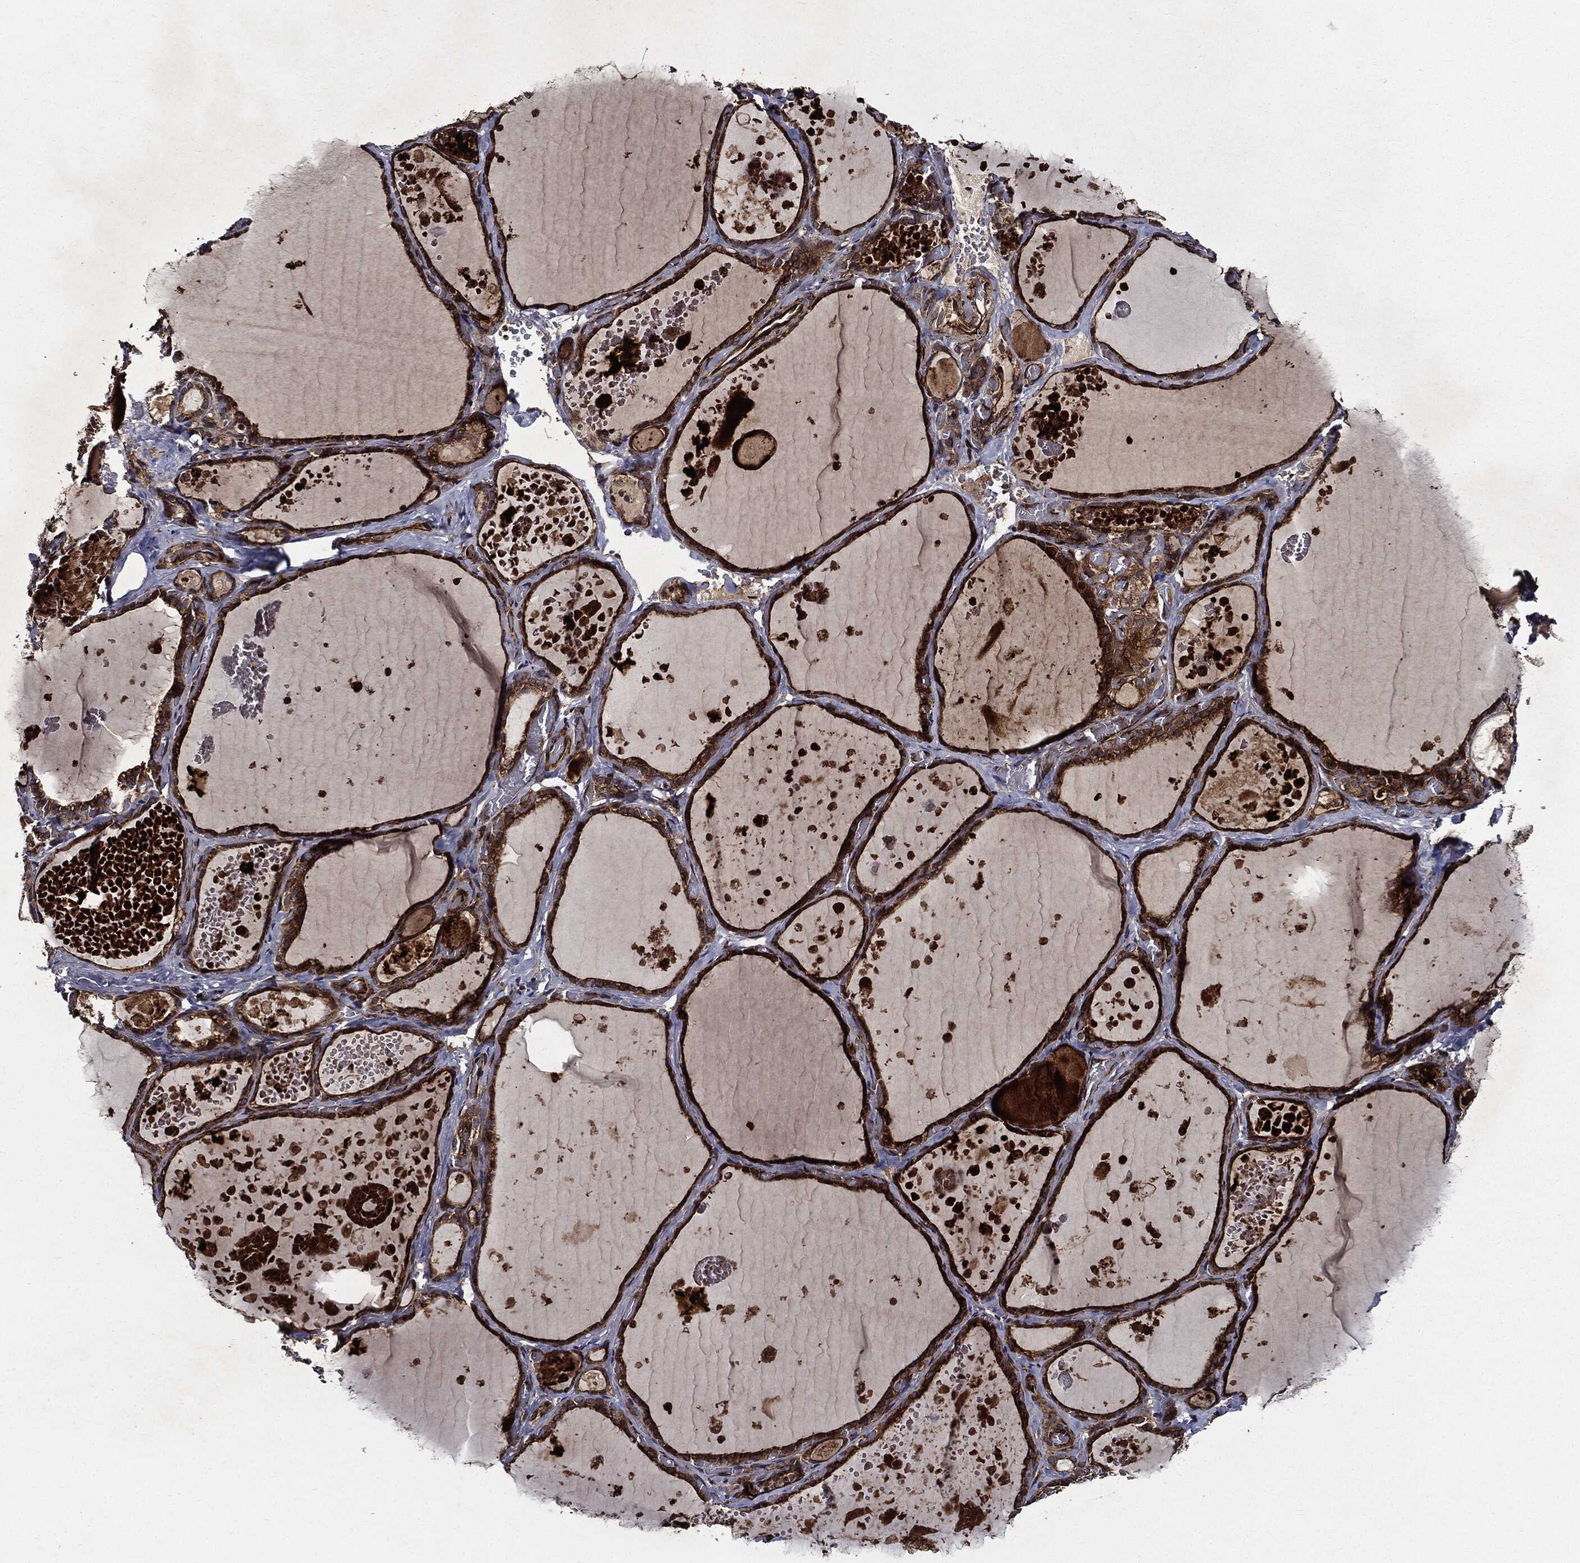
{"staining": {"intensity": "moderate", "quantity": ">75%", "location": "cytoplasmic/membranous"}, "tissue": "thyroid gland", "cell_type": "Glandular cells", "image_type": "normal", "snomed": [{"axis": "morphology", "description": "Normal tissue, NOS"}, {"axis": "topography", "description": "Thyroid gland"}], "caption": "High-magnification brightfield microscopy of normal thyroid gland stained with DAB (3,3'-diaminobenzidine) (brown) and counterstained with hematoxylin (blue). glandular cells exhibit moderate cytoplasmic/membranous expression is seen in approximately>75% of cells.", "gene": "HTT", "patient": {"sex": "female", "age": 56}}